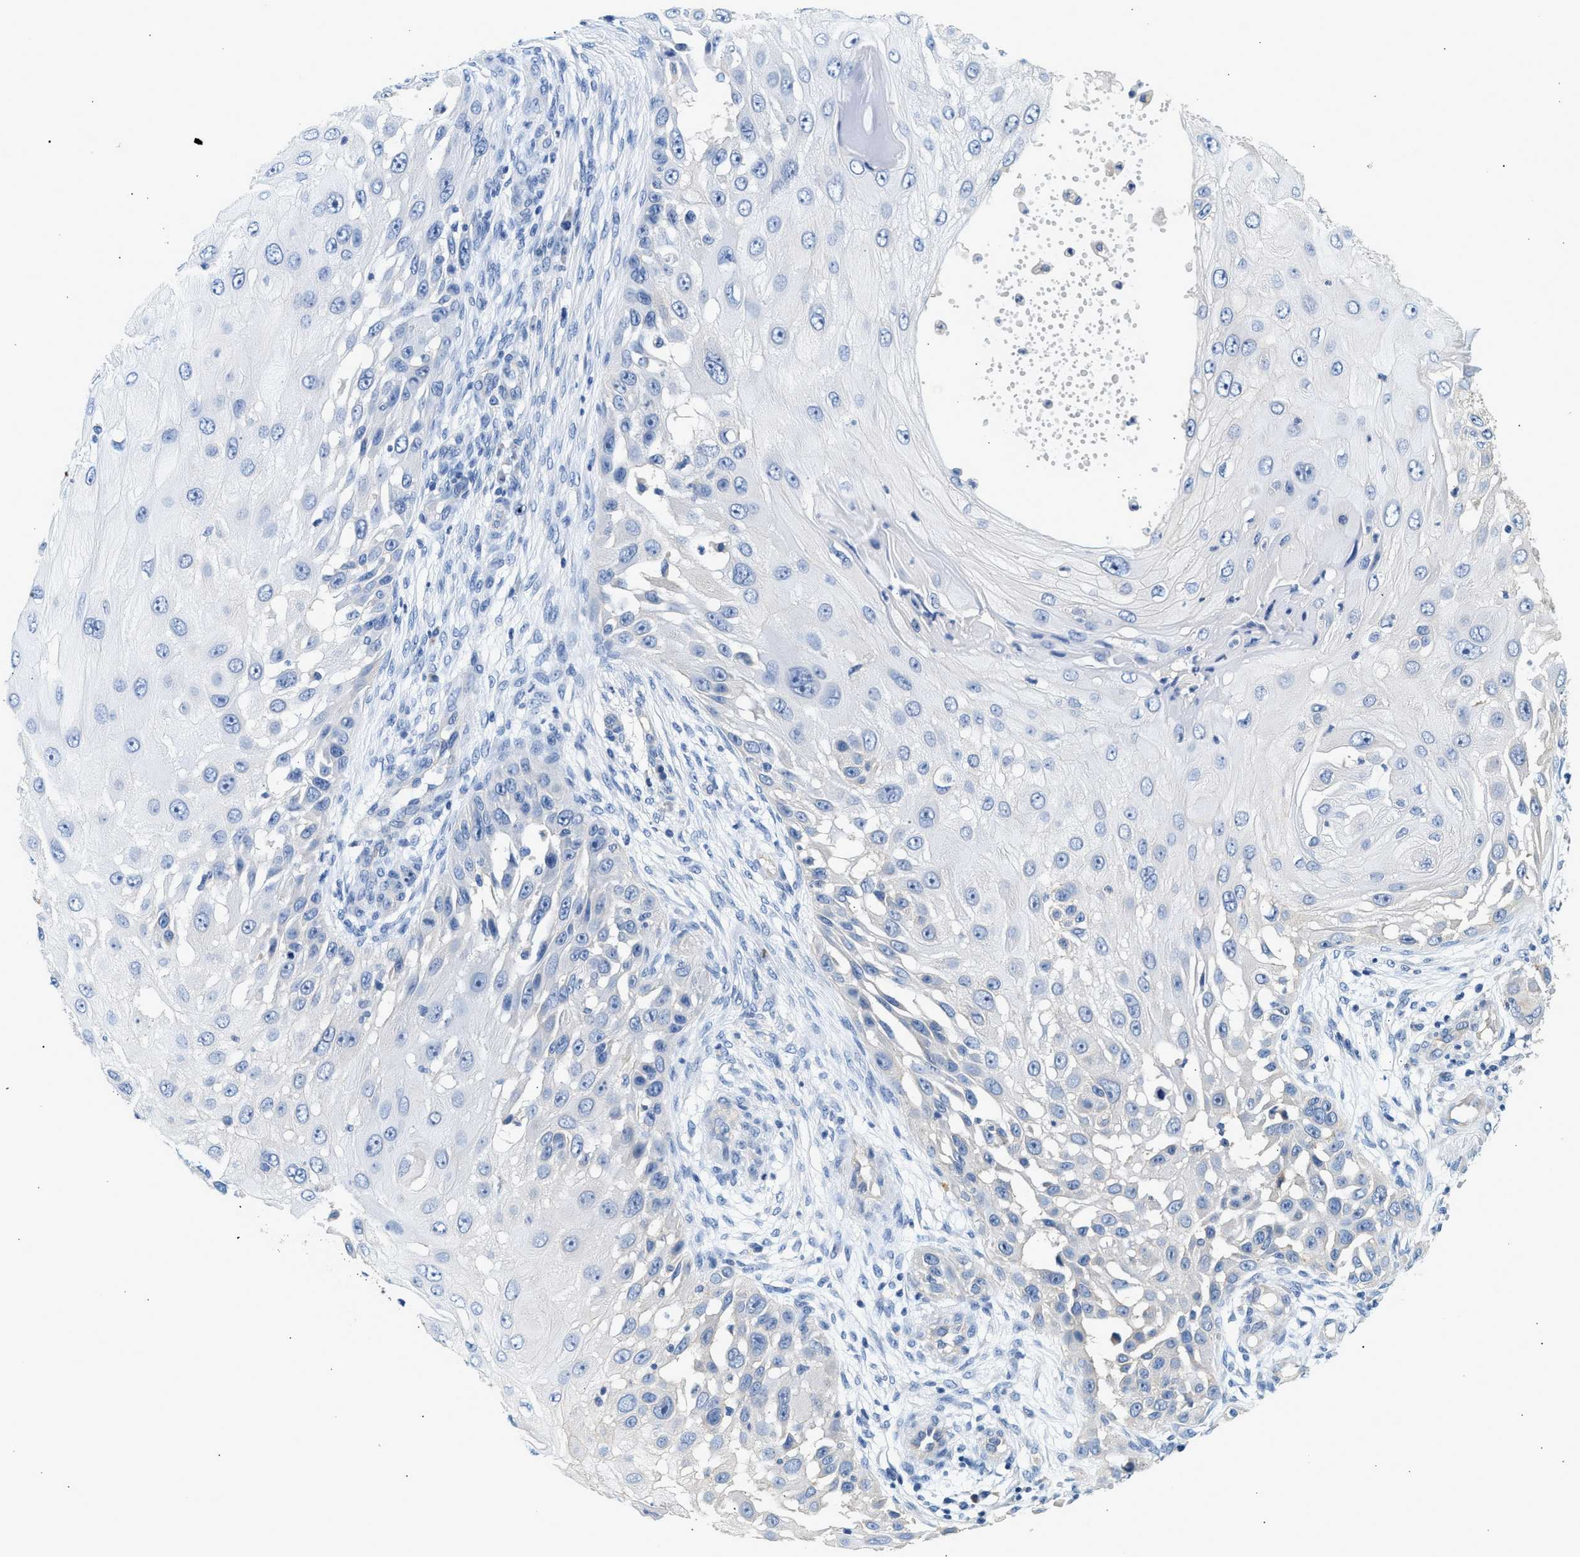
{"staining": {"intensity": "negative", "quantity": "none", "location": "none"}, "tissue": "skin cancer", "cell_type": "Tumor cells", "image_type": "cancer", "snomed": [{"axis": "morphology", "description": "Squamous cell carcinoma, NOS"}, {"axis": "topography", "description": "Skin"}], "caption": "IHC histopathology image of squamous cell carcinoma (skin) stained for a protein (brown), which reveals no expression in tumor cells.", "gene": "DUSP14", "patient": {"sex": "female", "age": 44}}